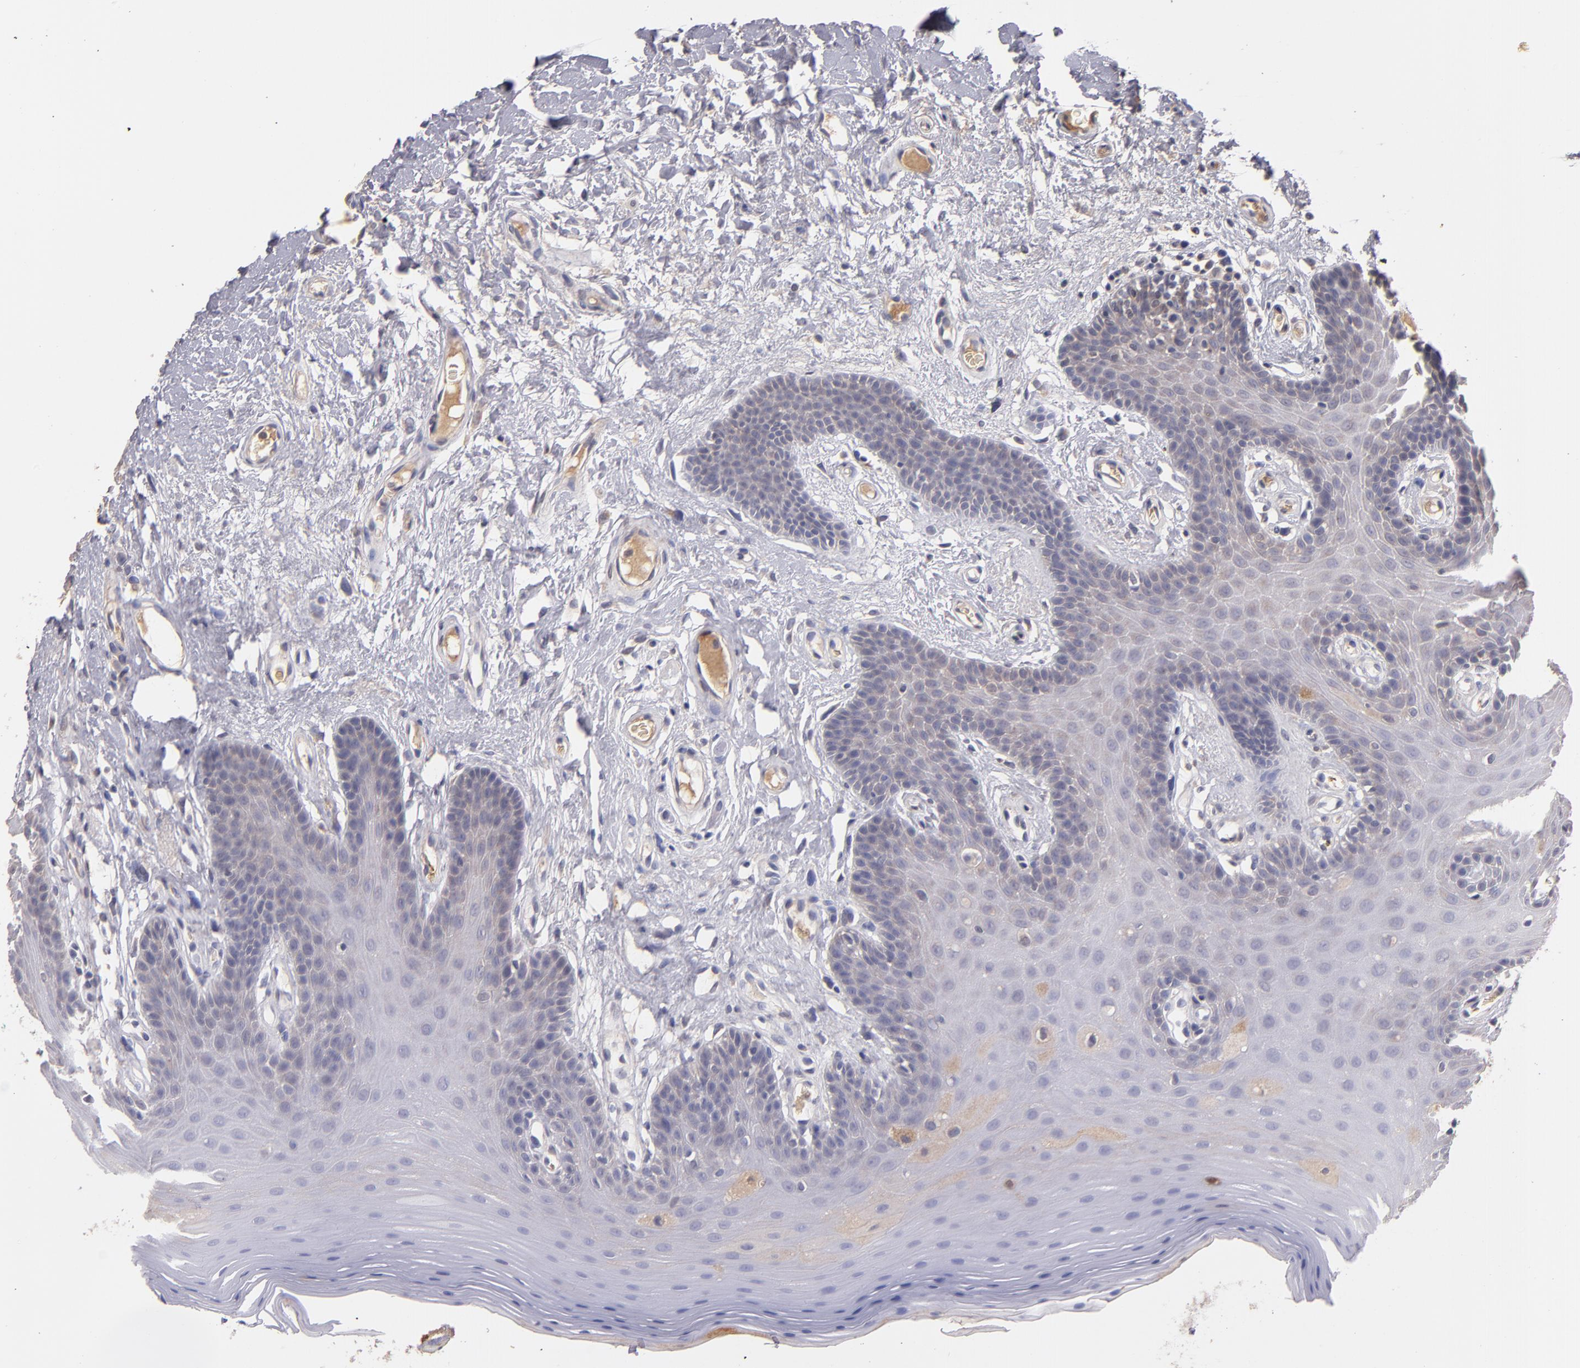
{"staining": {"intensity": "moderate", "quantity": "<25%", "location": "cytoplasmic/membranous"}, "tissue": "oral mucosa", "cell_type": "Squamous epithelial cells", "image_type": "normal", "snomed": [{"axis": "morphology", "description": "Normal tissue, NOS"}, {"axis": "morphology", "description": "Squamous cell carcinoma, NOS"}, {"axis": "topography", "description": "Skeletal muscle"}, {"axis": "topography", "description": "Oral tissue"}, {"axis": "topography", "description": "Head-Neck"}], "caption": "Squamous epithelial cells reveal moderate cytoplasmic/membranous expression in approximately <25% of cells in unremarkable oral mucosa.", "gene": "SERPINC1", "patient": {"sex": "male", "age": 71}}